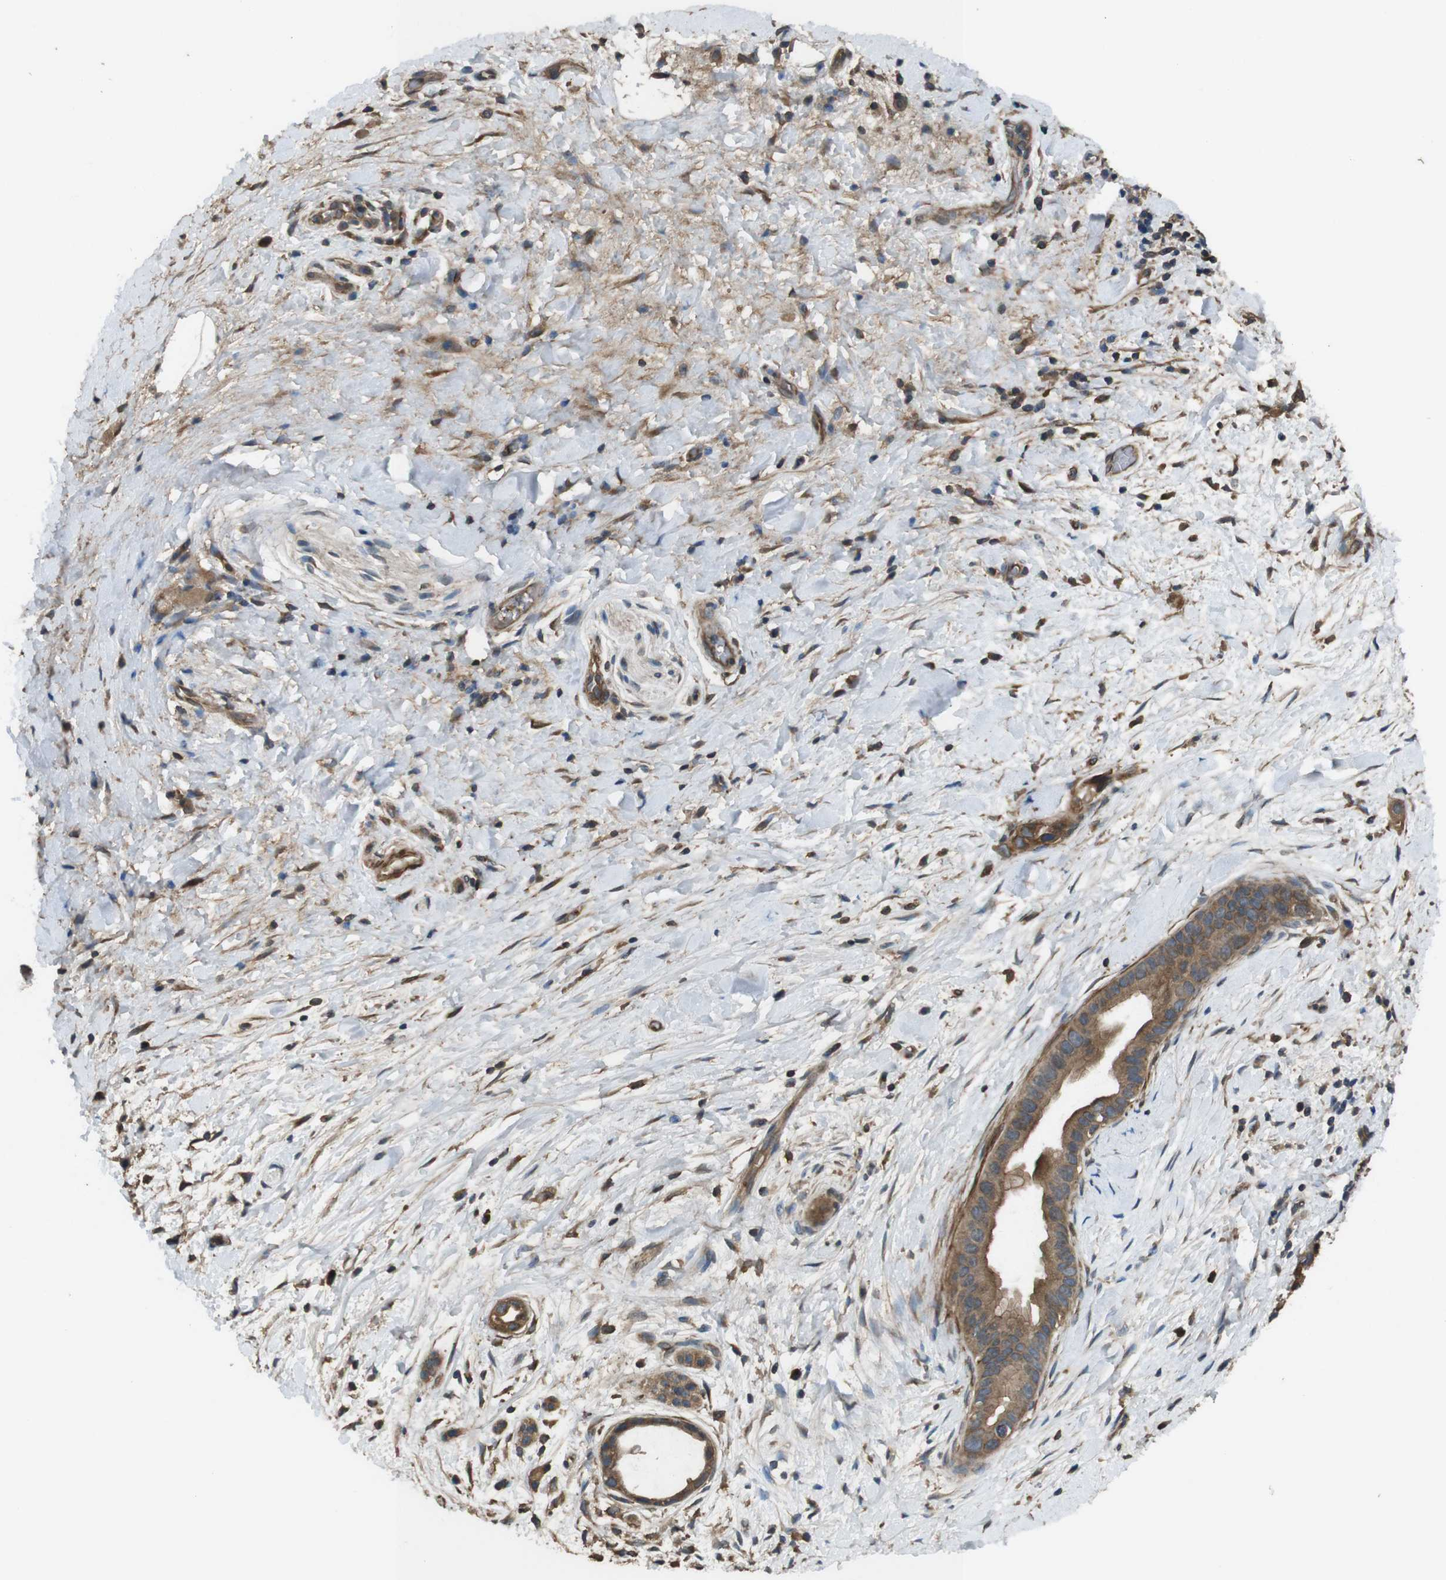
{"staining": {"intensity": "moderate", "quantity": ">75%", "location": "cytoplasmic/membranous"}, "tissue": "pancreatic cancer", "cell_type": "Tumor cells", "image_type": "cancer", "snomed": [{"axis": "morphology", "description": "Adenocarcinoma, NOS"}, {"axis": "topography", "description": "Pancreas"}], "caption": "Tumor cells display medium levels of moderate cytoplasmic/membranous staining in about >75% of cells in pancreatic adenocarcinoma.", "gene": "FUT2", "patient": {"sex": "male", "age": 55}}